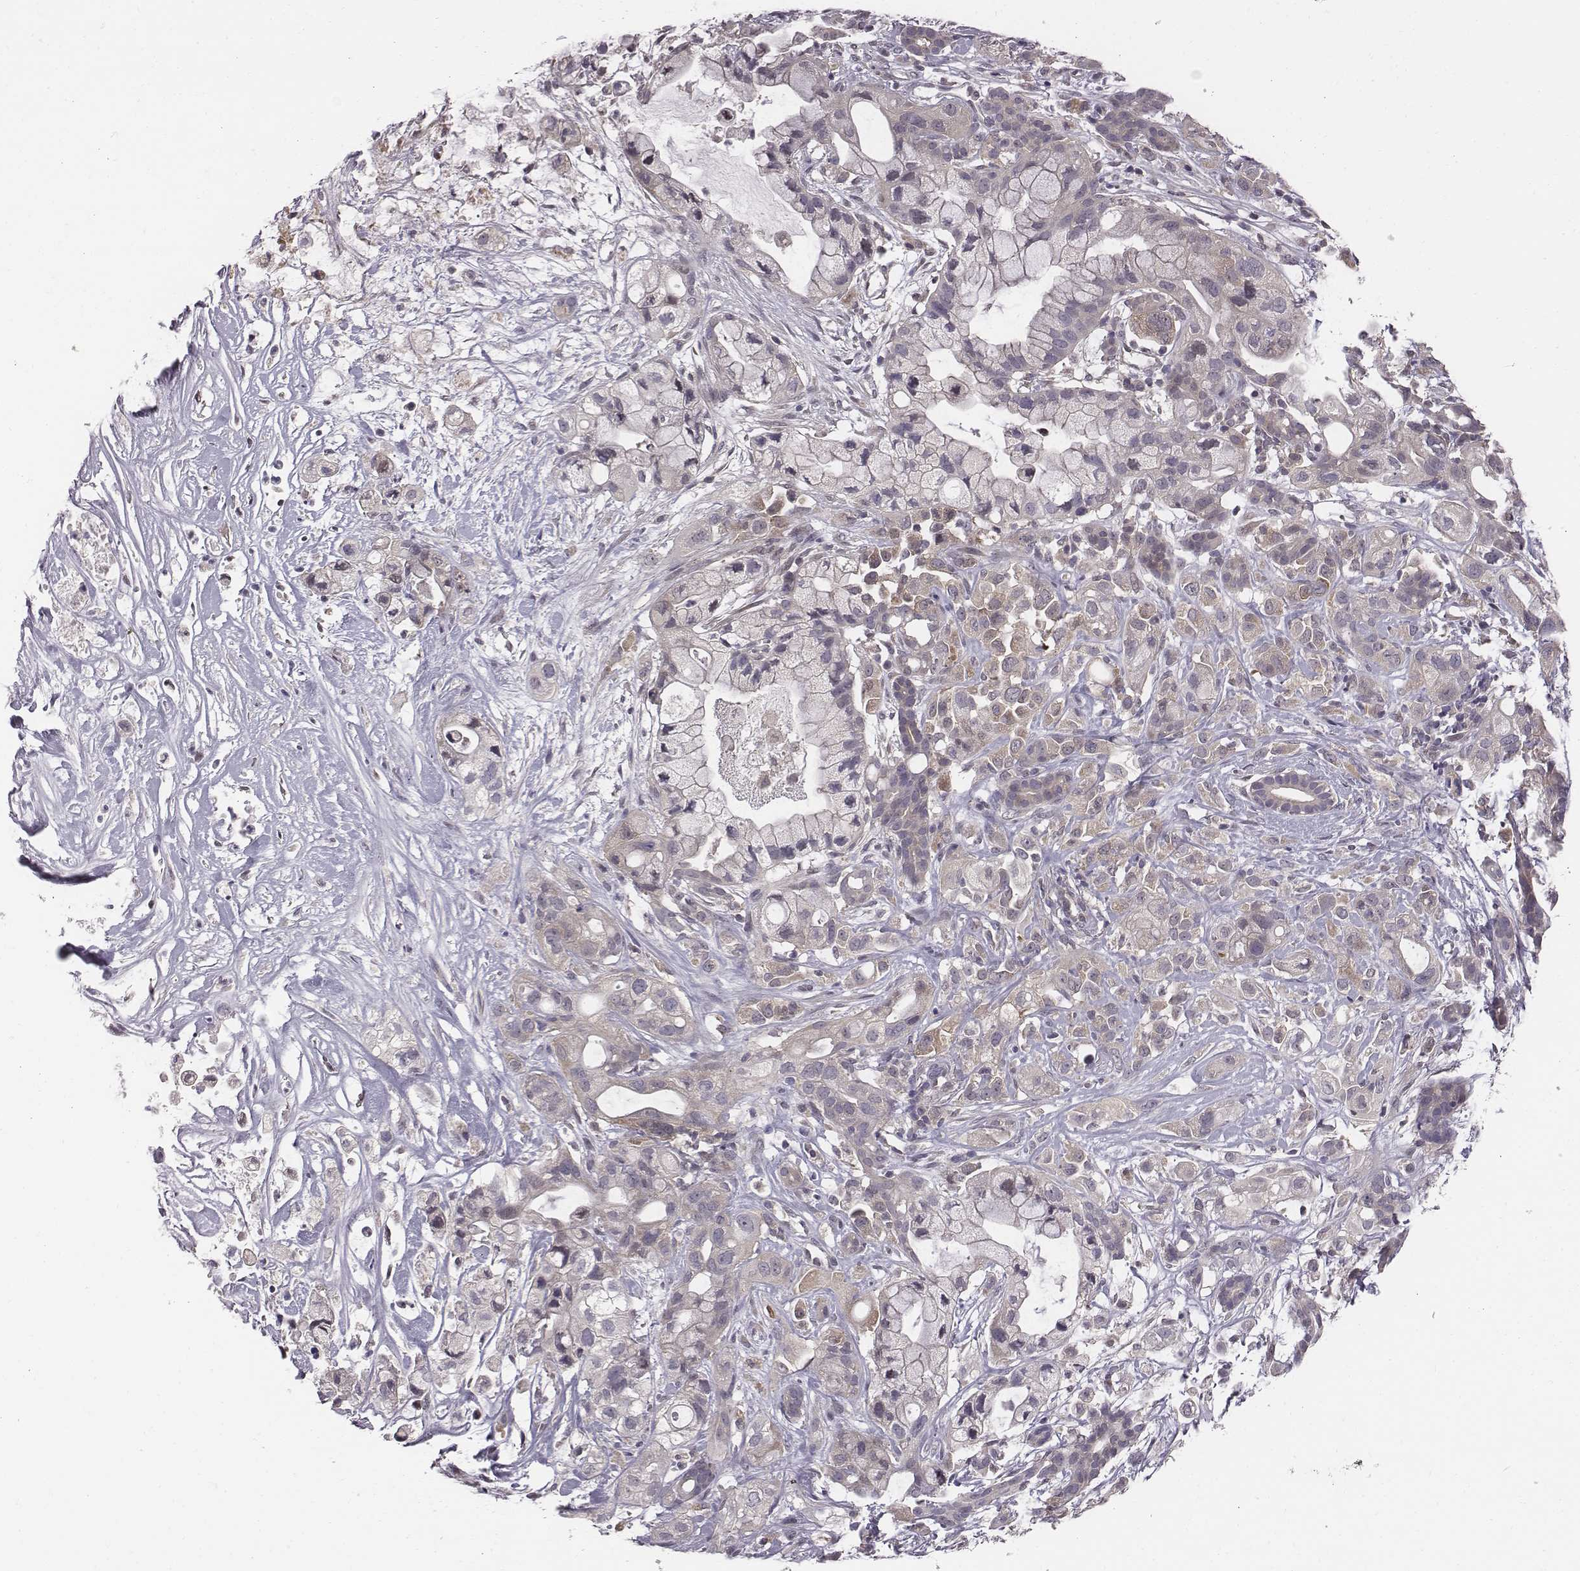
{"staining": {"intensity": "weak", "quantity": "<25%", "location": "cytoplasmic/membranous"}, "tissue": "pancreatic cancer", "cell_type": "Tumor cells", "image_type": "cancer", "snomed": [{"axis": "morphology", "description": "Adenocarcinoma, NOS"}, {"axis": "topography", "description": "Pancreas"}], "caption": "DAB (3,3'-diaminobenzidine) immunohistochemical staining of pancreatic adenocarcinoma shows no significant staining in tumor cells.", "gene": "SMURF2", "patient": {"sex": "male", "age": 44}}